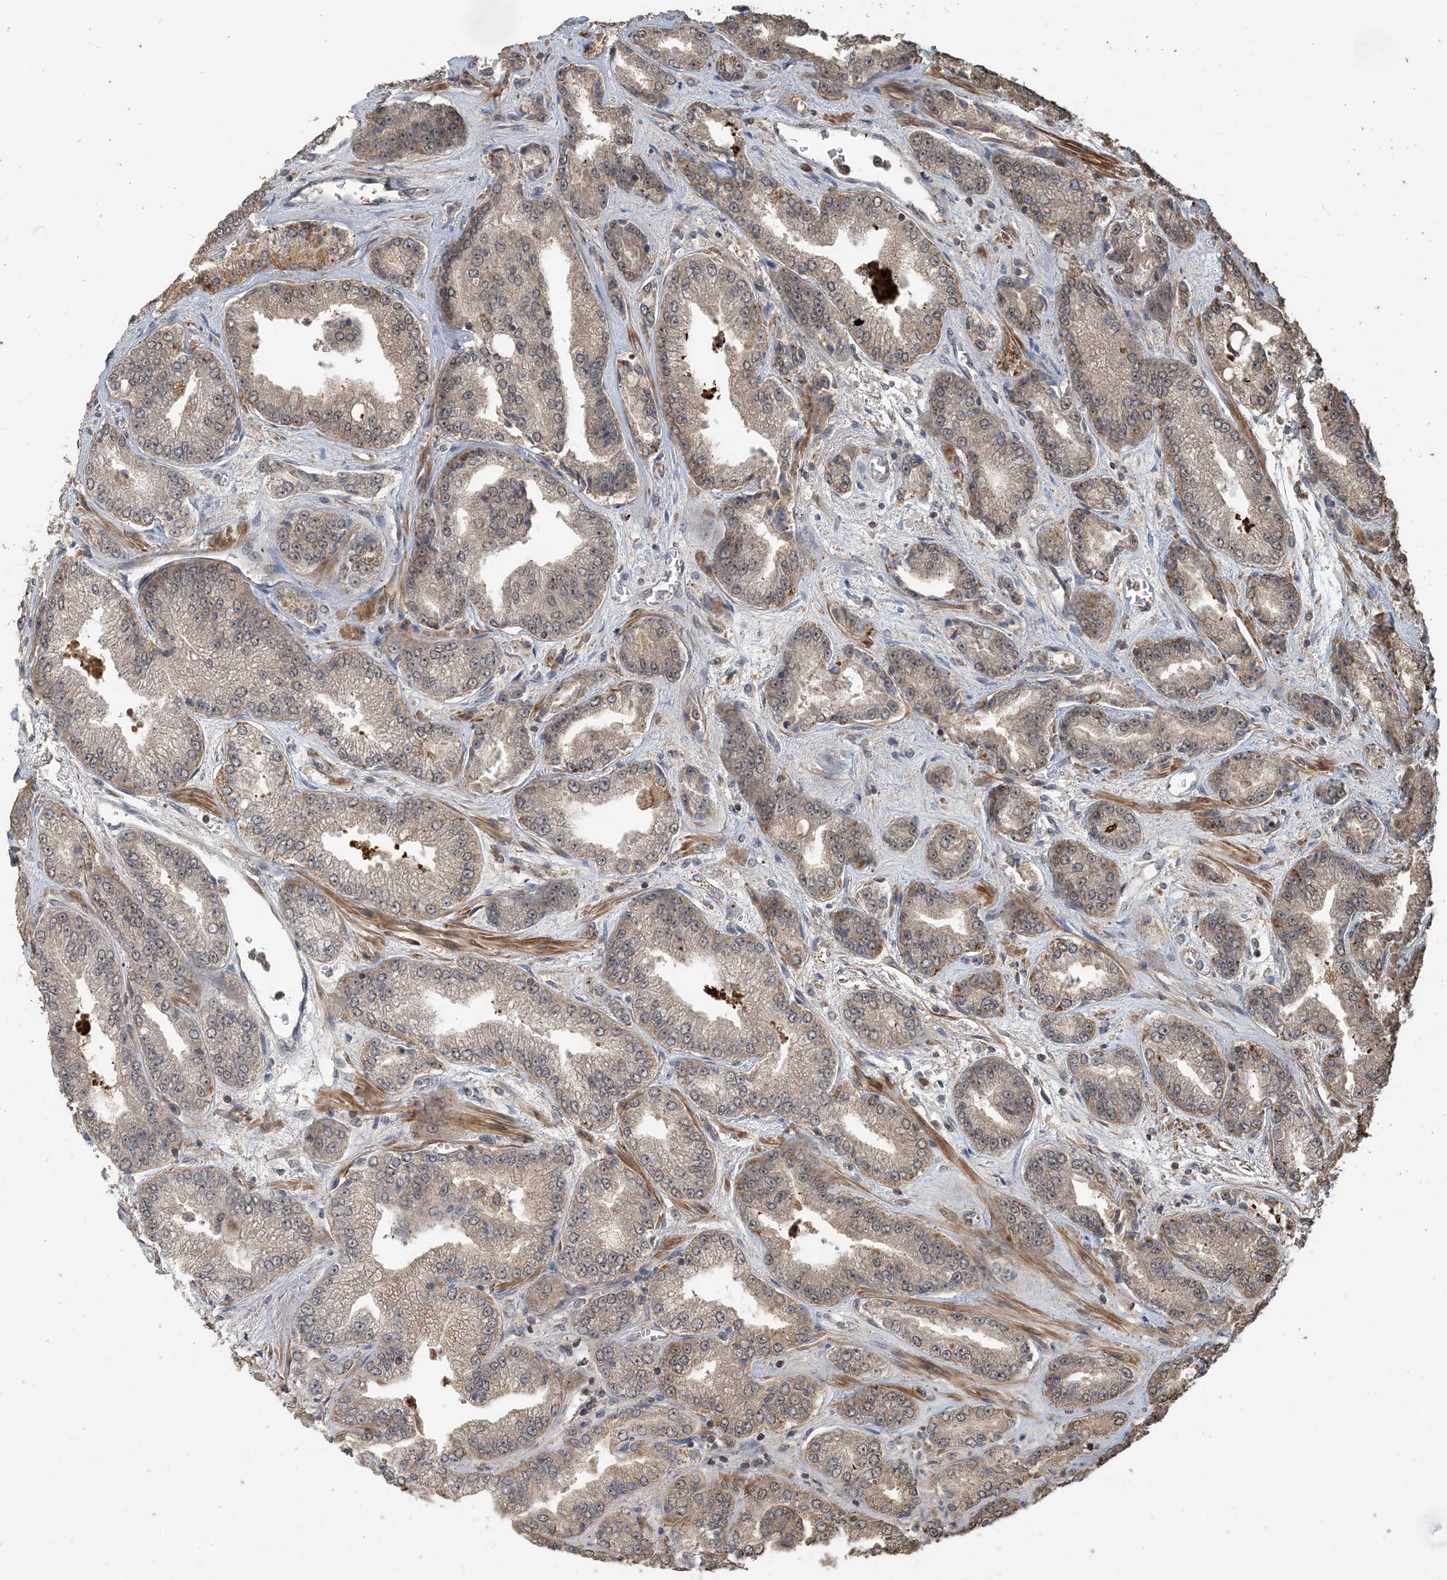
{"staining": {"intensity": "weak", "quantity": "25%-75%", "location": "cytoplasmic/membranous,nuclear"}, "tissue": "prostate cancer", "cell_type": "Tumor cells", "image_type": "cancer", "snomed": [{"axis": "morphology", "description": "Adenocarcinoma, High grade"}, {"axis": "topography", "description": "Prostate"}], "caption": "Immunohistochemistry photomicrograph of neoplastic tissue: prostate cancer (high-grade adenocarcinoma) stained using IHC displays low levels of weak protein expression localized specifically in the cytoplasmic/membranous and nuclear of tumor cells, appearing as a cytoplasmic/membranous and nuclear brown color.", "gene": "ZC3H12A", "patient": {"sex": "male", "age": 71}}